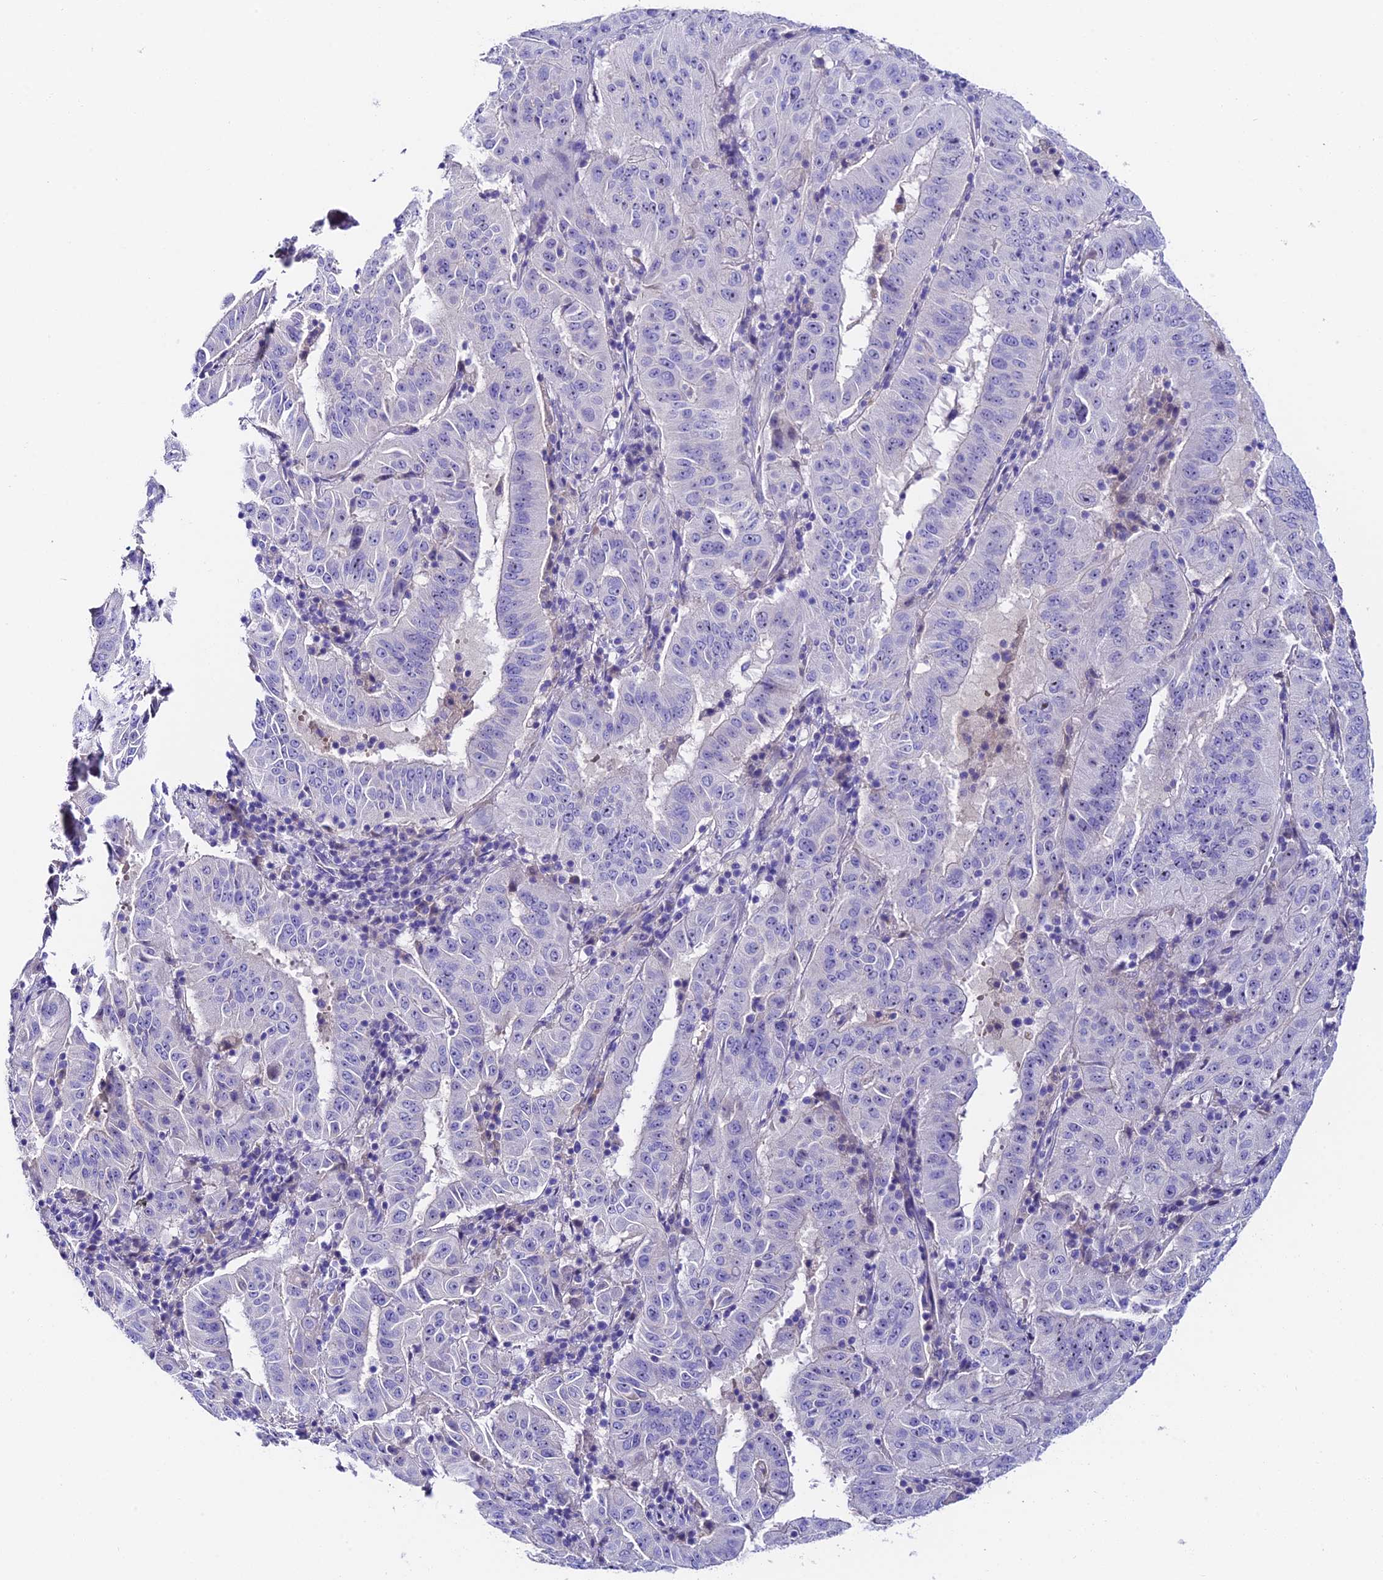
{"staining": {"intensity": "negative", "quantity": "none", "location": "none"}, "tissue": "pancreatic cancer", "cell_type": "Tumor cells", "image_type": "cancer", "snomed": [{"axis": "morphology", "description": "Adenocarcinoma, NOS"}, {"axis": "topography", "description": "Pancreas"}], "caption": "Immunohistochemistry micrograph of human pancreatic cancer stained for a protein (brown), which demonstrates no staining in tumor cells.", "gene": "DUSP29", "patient": {"sex": "male", "age": 63}}